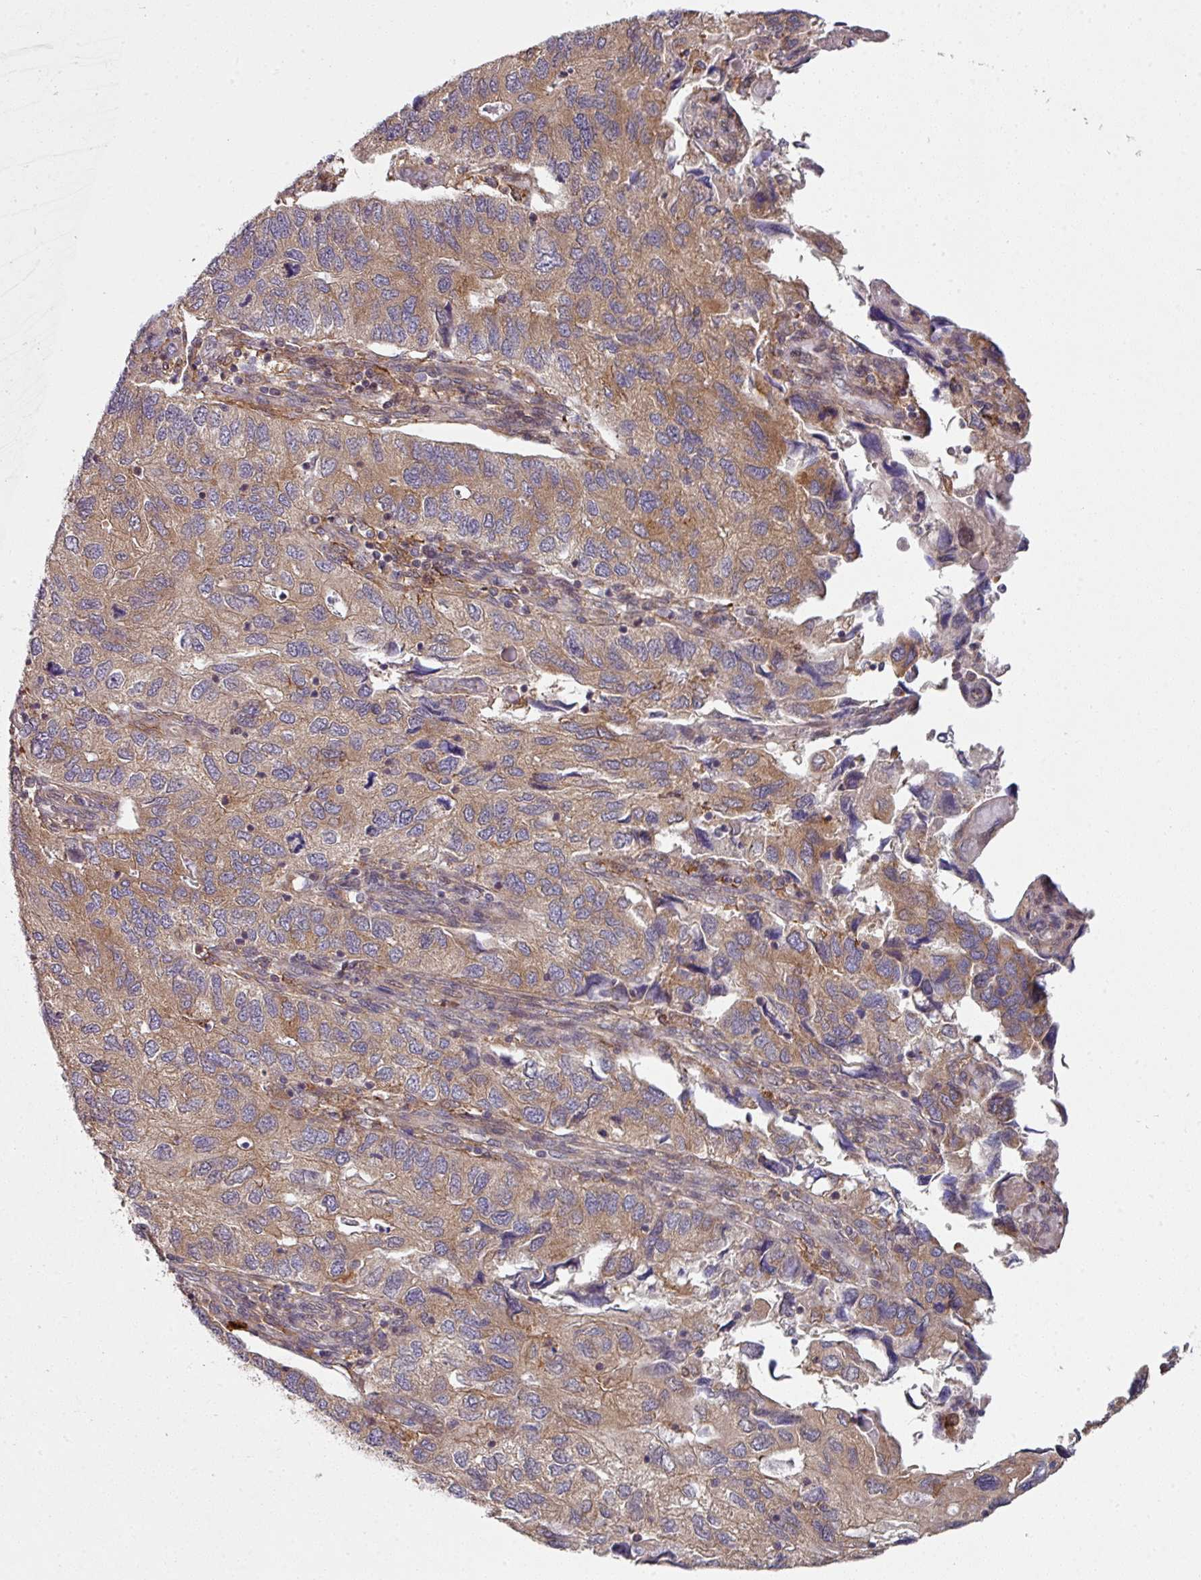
{"staining": {"intensity": "moderate", "quantity": ">75%", "location": "cytoplasmic/membranous"}, "tissue": "endometrial cancer", "cell_type": "Tumor cells", "image_type": "cancer", "snomed": [{"axis": "morphology", "description": "Carcinoma, NOS"}, {"axis": "topography", "description": "Uterus"}], "caption": "Protein expression analysis of endometrial cancer (carcinoma) exhibits moderate cytoplasmic/membranous expression in about >75% of tumor cells.", "gene": "CAMLG", "patient": {"sex": "female", "age": 76}}